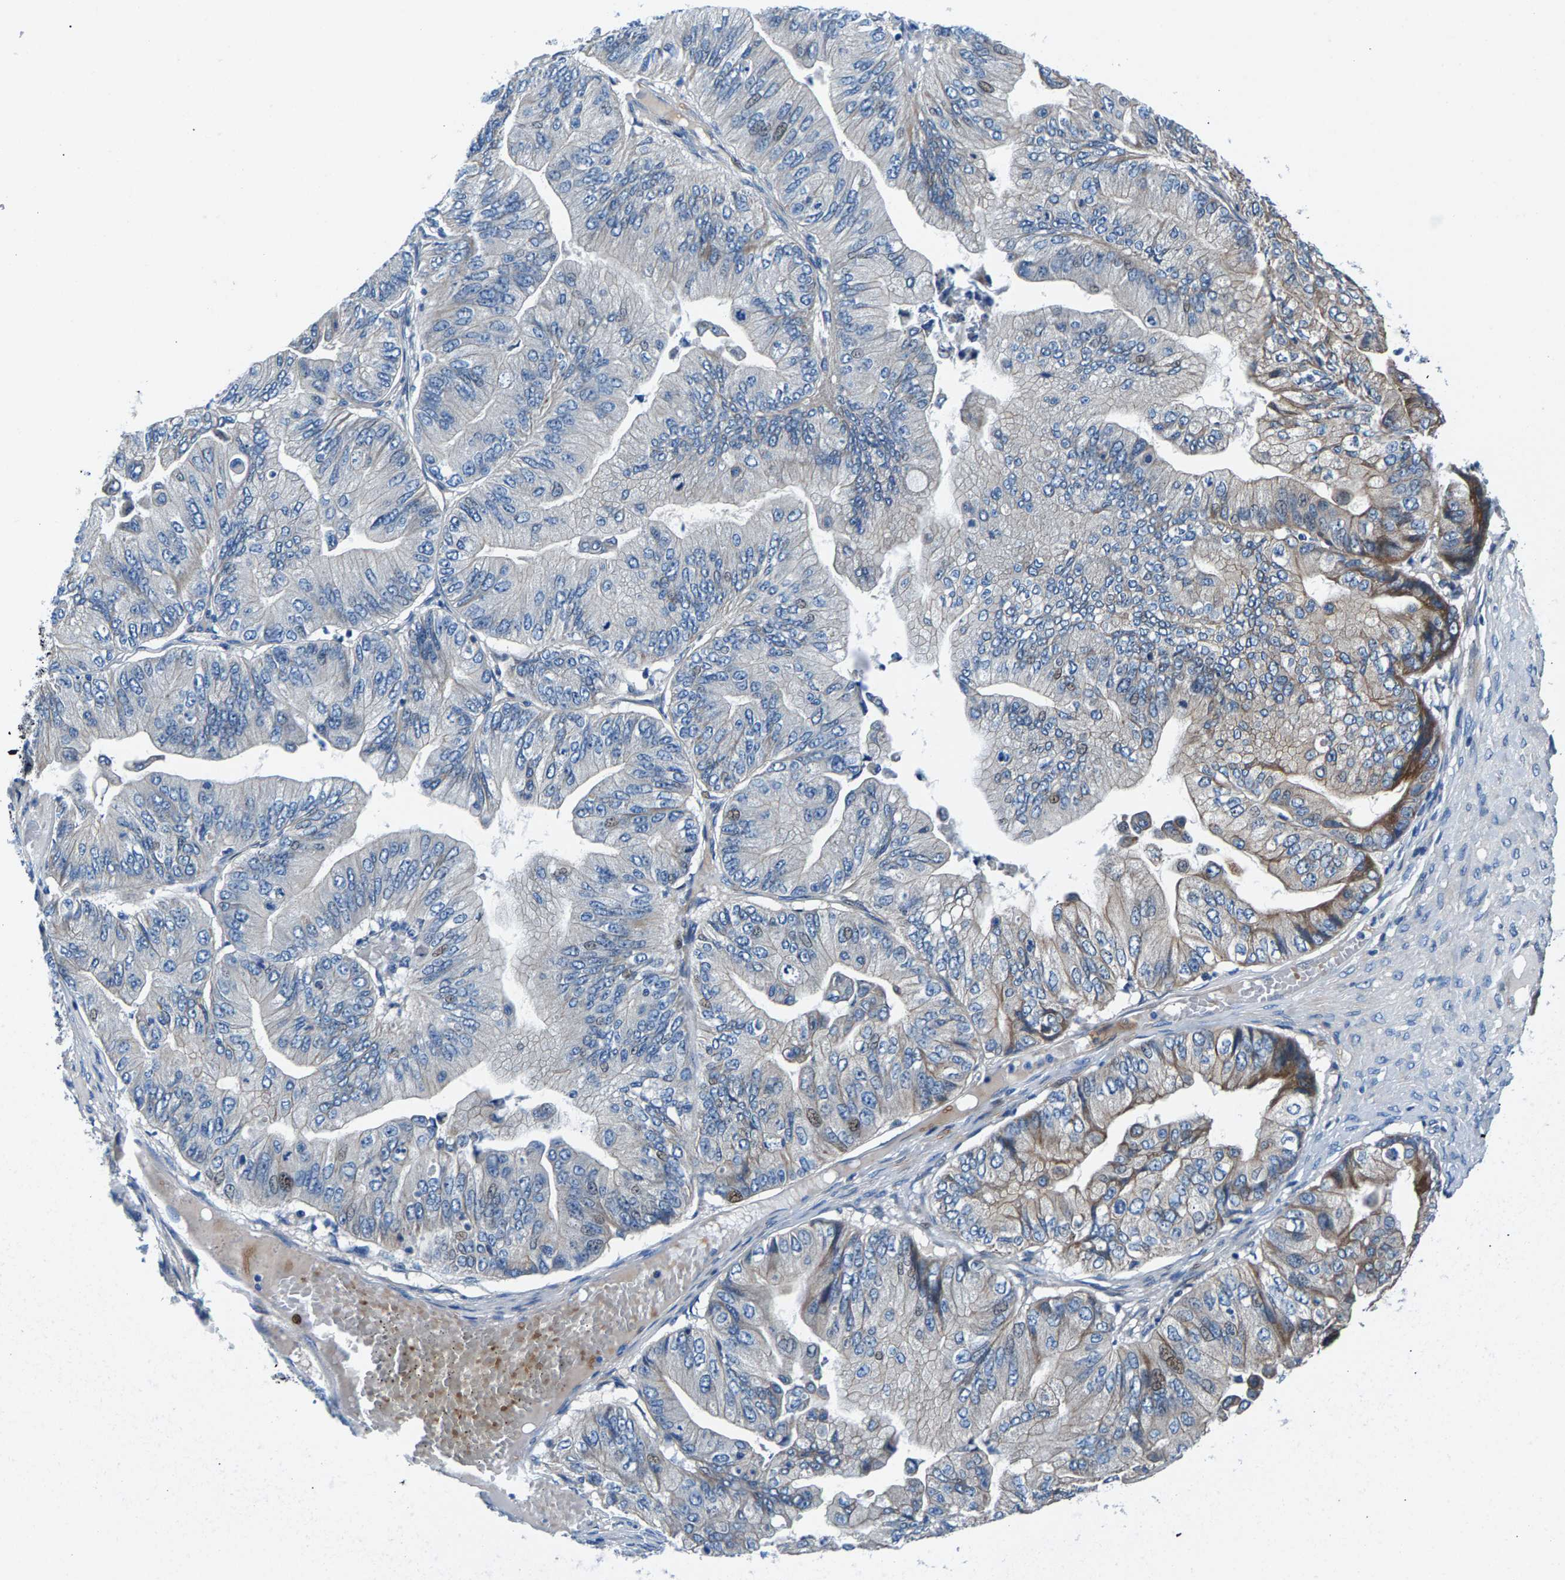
{"staining": {"intensity": "weak", "quantity": ">75%", "location": "cytoplasmic/membranous"}, "tissue": "ovarian cancer", "cell_type": "Tumor cells", "image_type": "cancer", "snomed": [{"axis": "morphology", "description": "Cystadenocarcinoma, mucinous, NOS"}, {"axis": "topography", "description": "Ovary"}], "caption": "The immunohistochemical stain highlights weak cytoplasmic/membranous staining in tumor cells of mucinous cystadenocarcinoma (ovarian) tissue.", "gene": "CDRT4", "patient": {"sex": "female", "age": 61}}